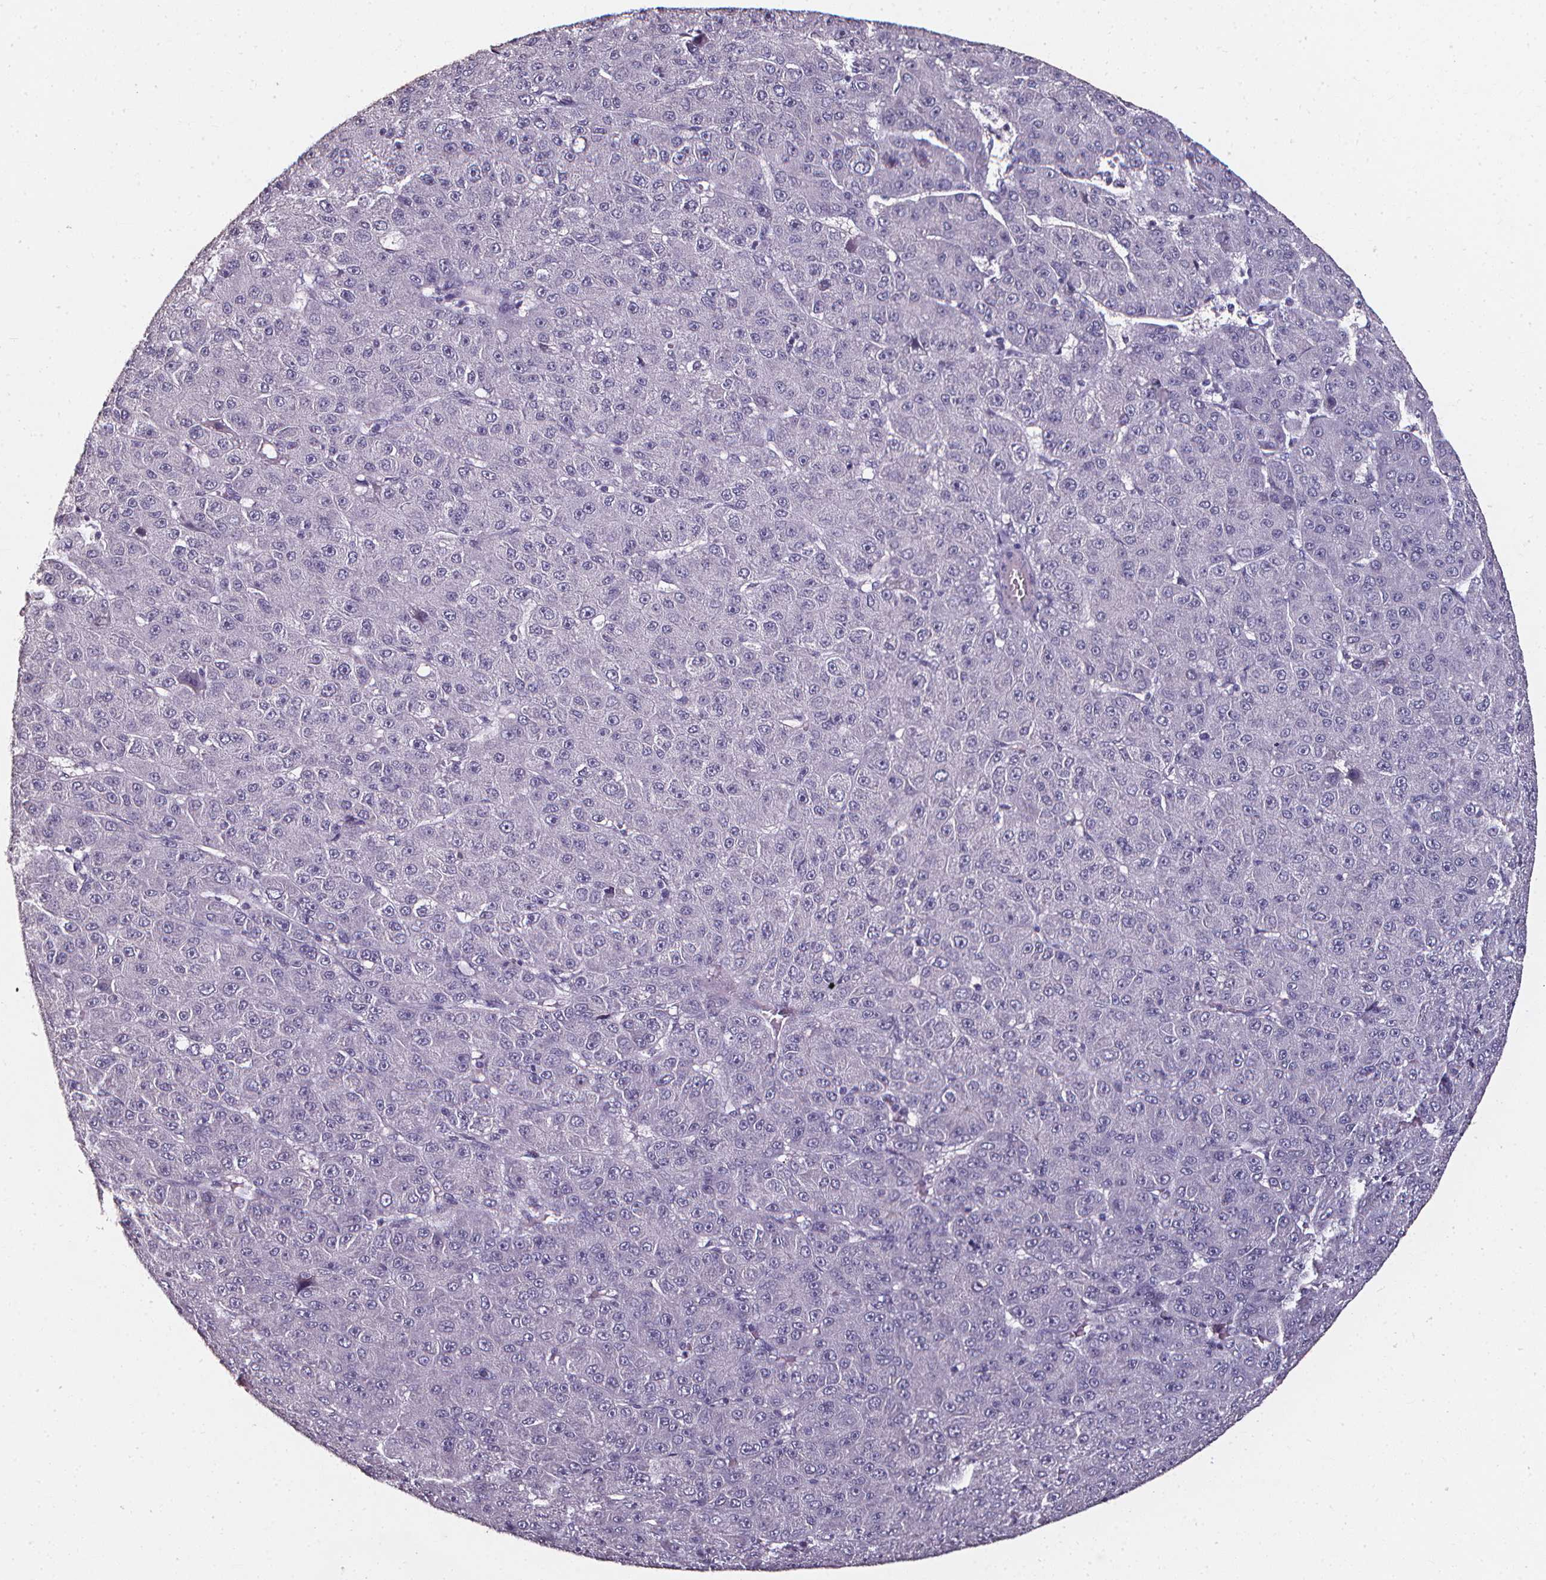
{"staining": {"intensity": "negative", "quantity": "none", "location": "none"}, "tissue": "liver cancer", "cell_type": "Tumor cells", "image_type": "cancer", "snomed": [{"axis": "morphology", "description": "Carcinoma, Hepatocellular, NOS"}, {"axis": "topography", "description": "Liver"}], "caption": "A high-resolution image shows IHC staining of hepatocellular carcinoma (liver), which demonstrates no significant staining in tumor cells.", "gene": "DEFA5", "patient": {"sex": "male", "age": 67}}